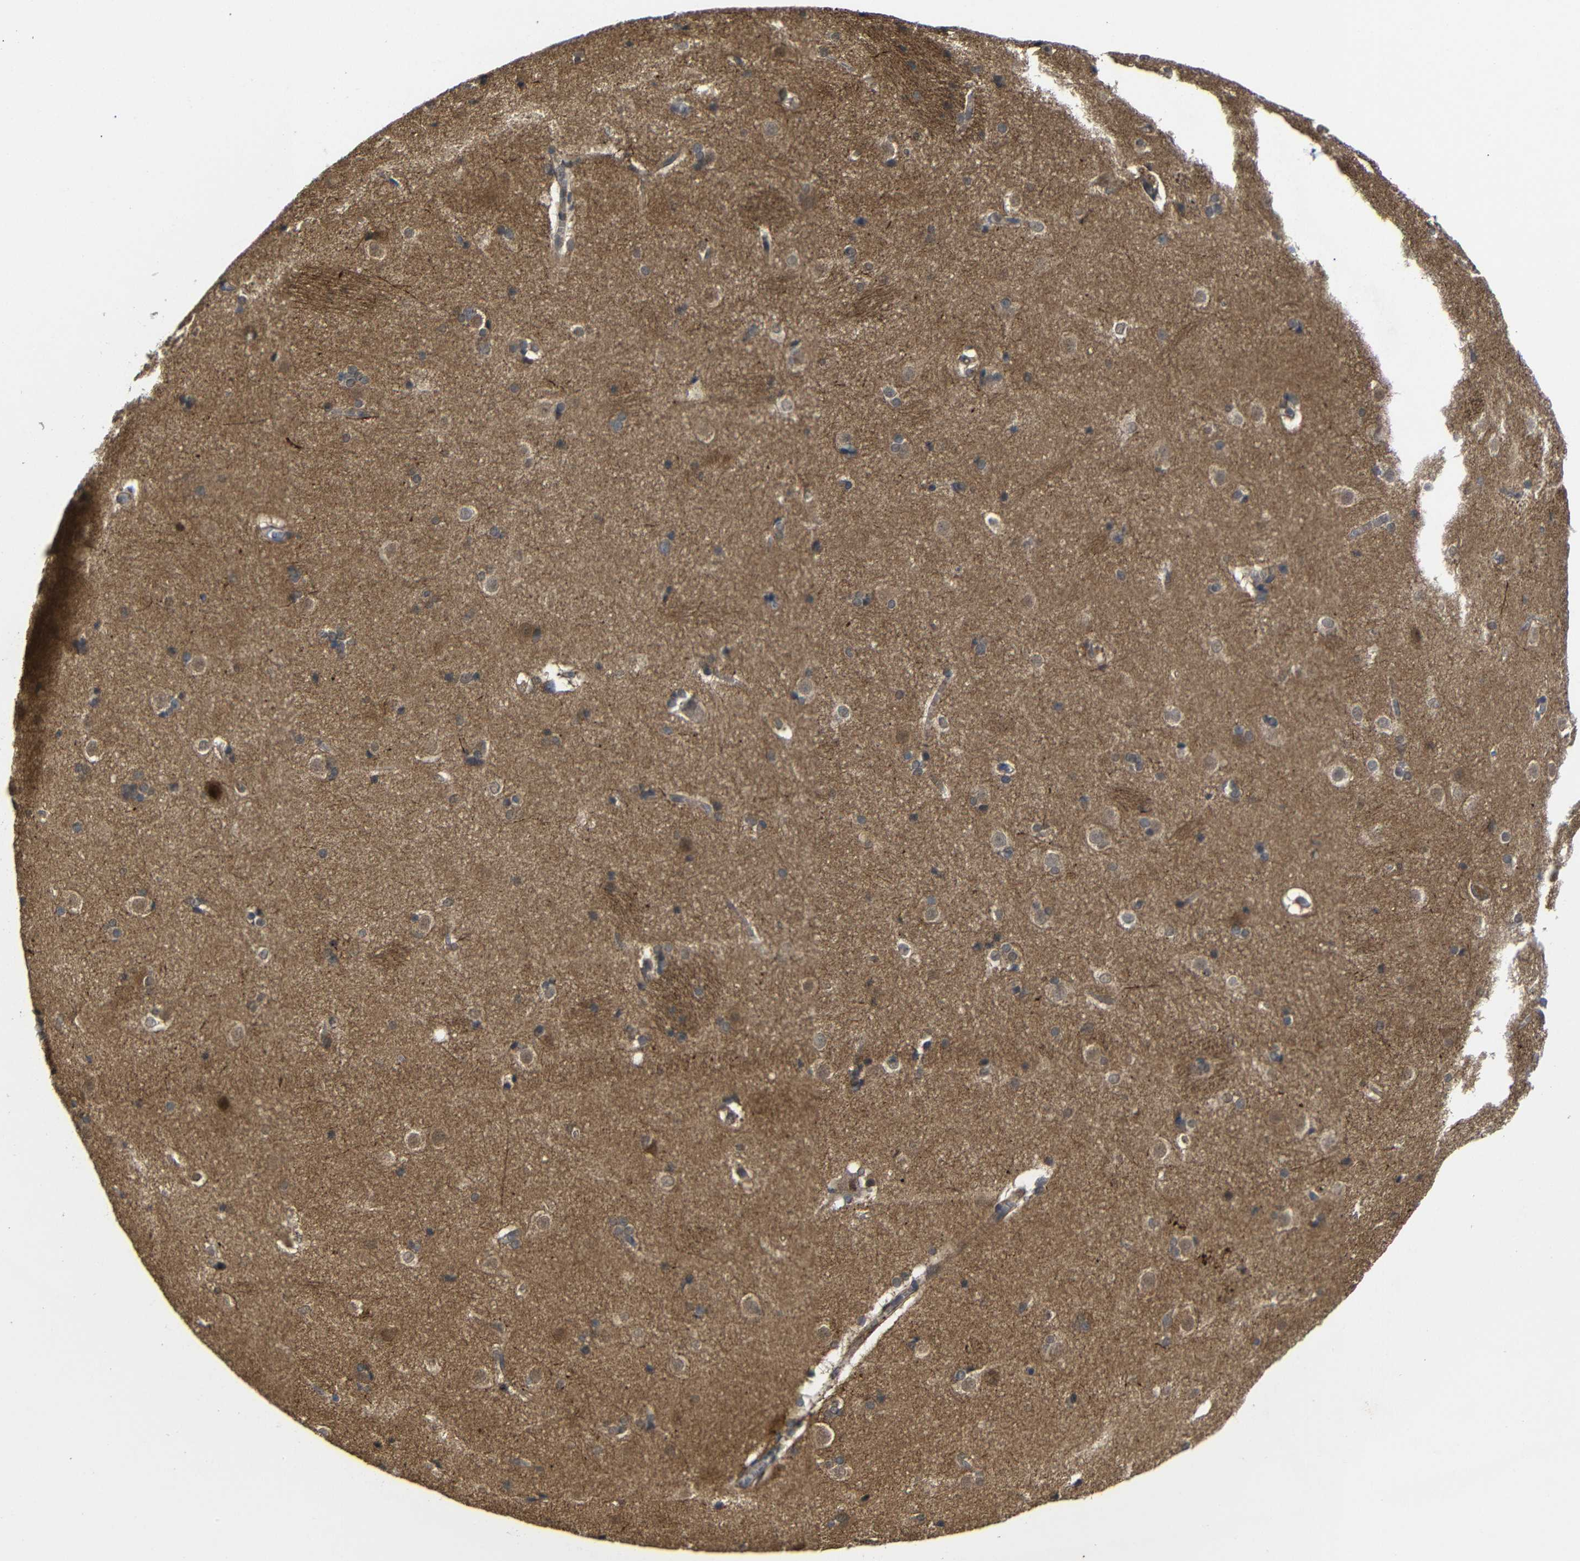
{"staining": {"intensity": "negative", "quantity": "none", "location": "none"}, "tissue": "caudate", "cell_type": "Glial cells", "image_type": "normal", "snomed": [{"axis": "morphology", "description": "Normal tissue, NOS"}, {"axis": "topography", "description": "Lateral ventricle wall"}], "caption": "A high-resolution micrograph shows immunohistochemistry (IHC) staining of unremarkable caudate, which displays no significant expression in glial cells.", "gene": "ATG12", "patient": {"sex": "female", "age": 19}}